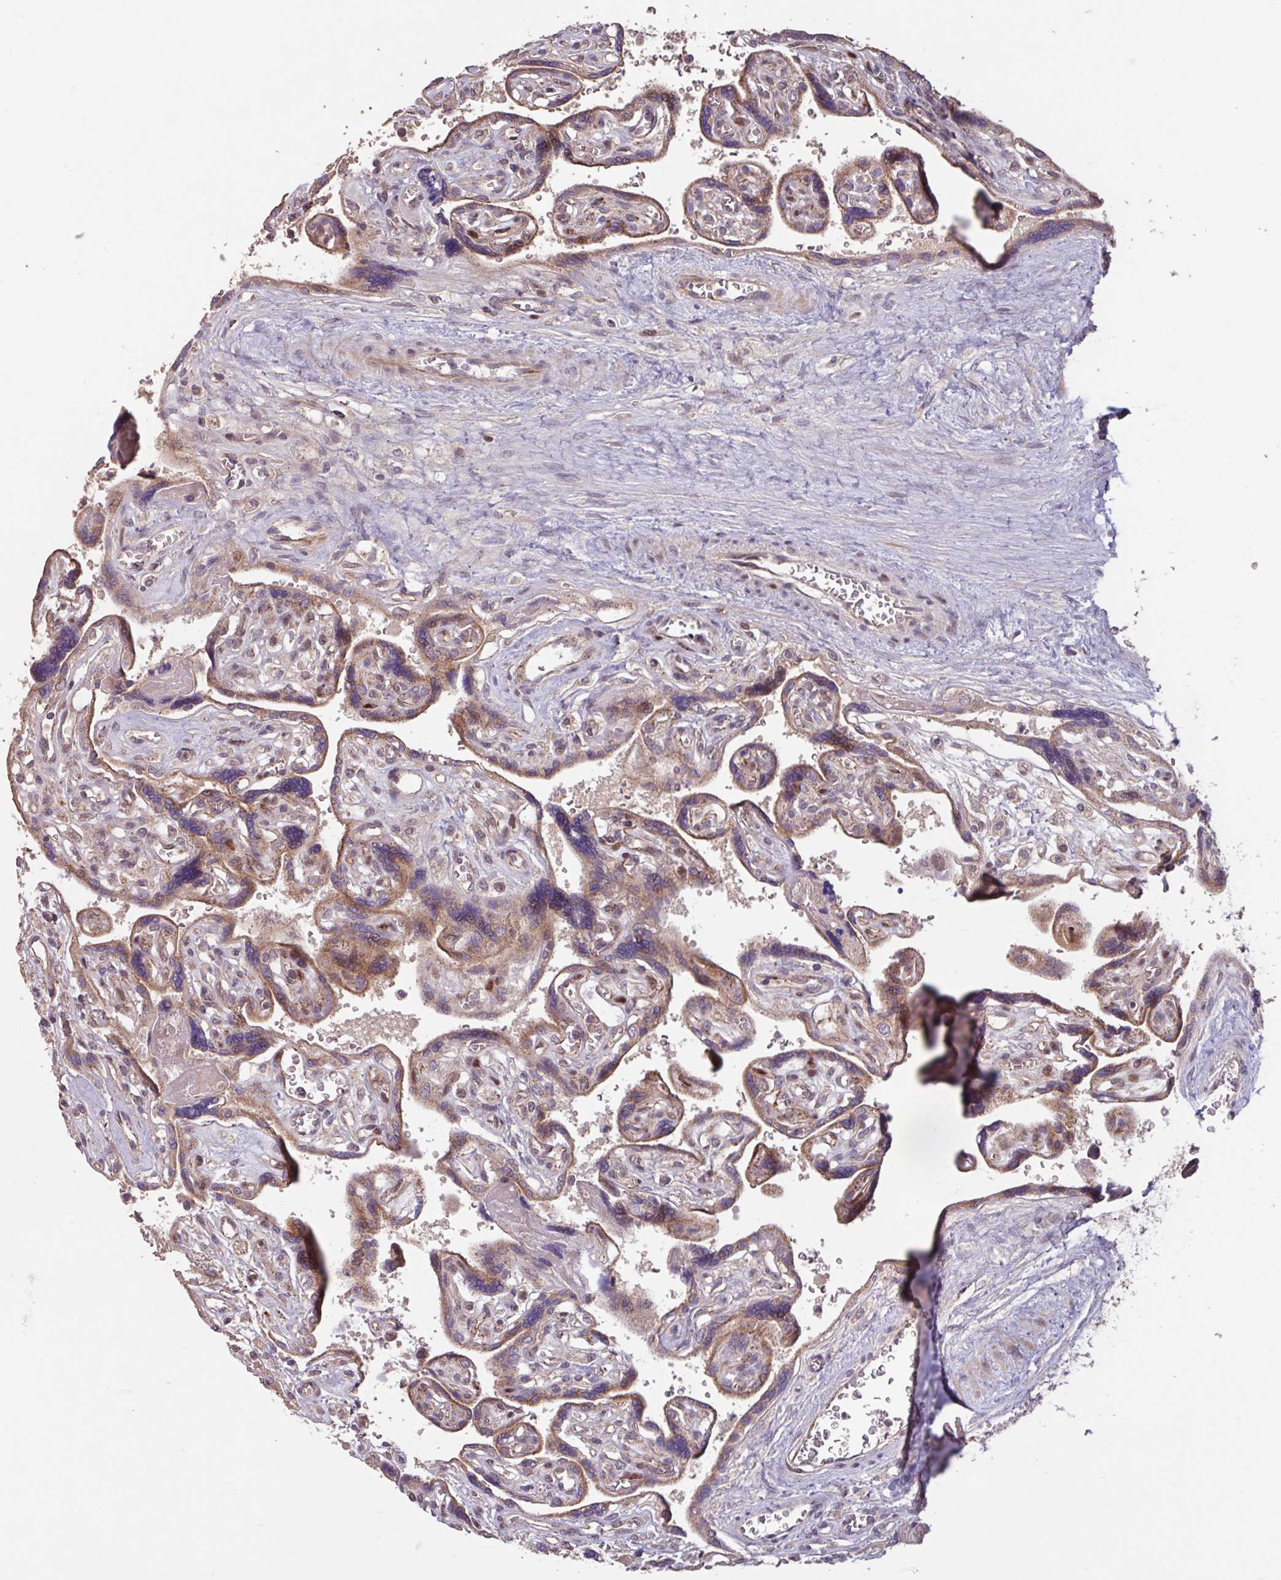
{"staining": {"intensity": "moderate", "quantity": ">75%", "location": "cytoplasmic/membranous,nuclear"}, "tissue": "placenta", "cell_type": "Decidual cells", "image_type": "normal", "snomed": [{"axis": "morphology", "description": "Normal tissue, NOS"}, {"axis": "topography", "description": "Placenta"}], "caption": "This histopathology image reveals immunohistochemistry (IHC) staining of unremarkable placenta, with medium moderate cytoplasmic/membranous,nuclear staining in about >75% of decidual cells.", "gene": "TMEM88", "patient": {"sex": "female", "age": 39}}